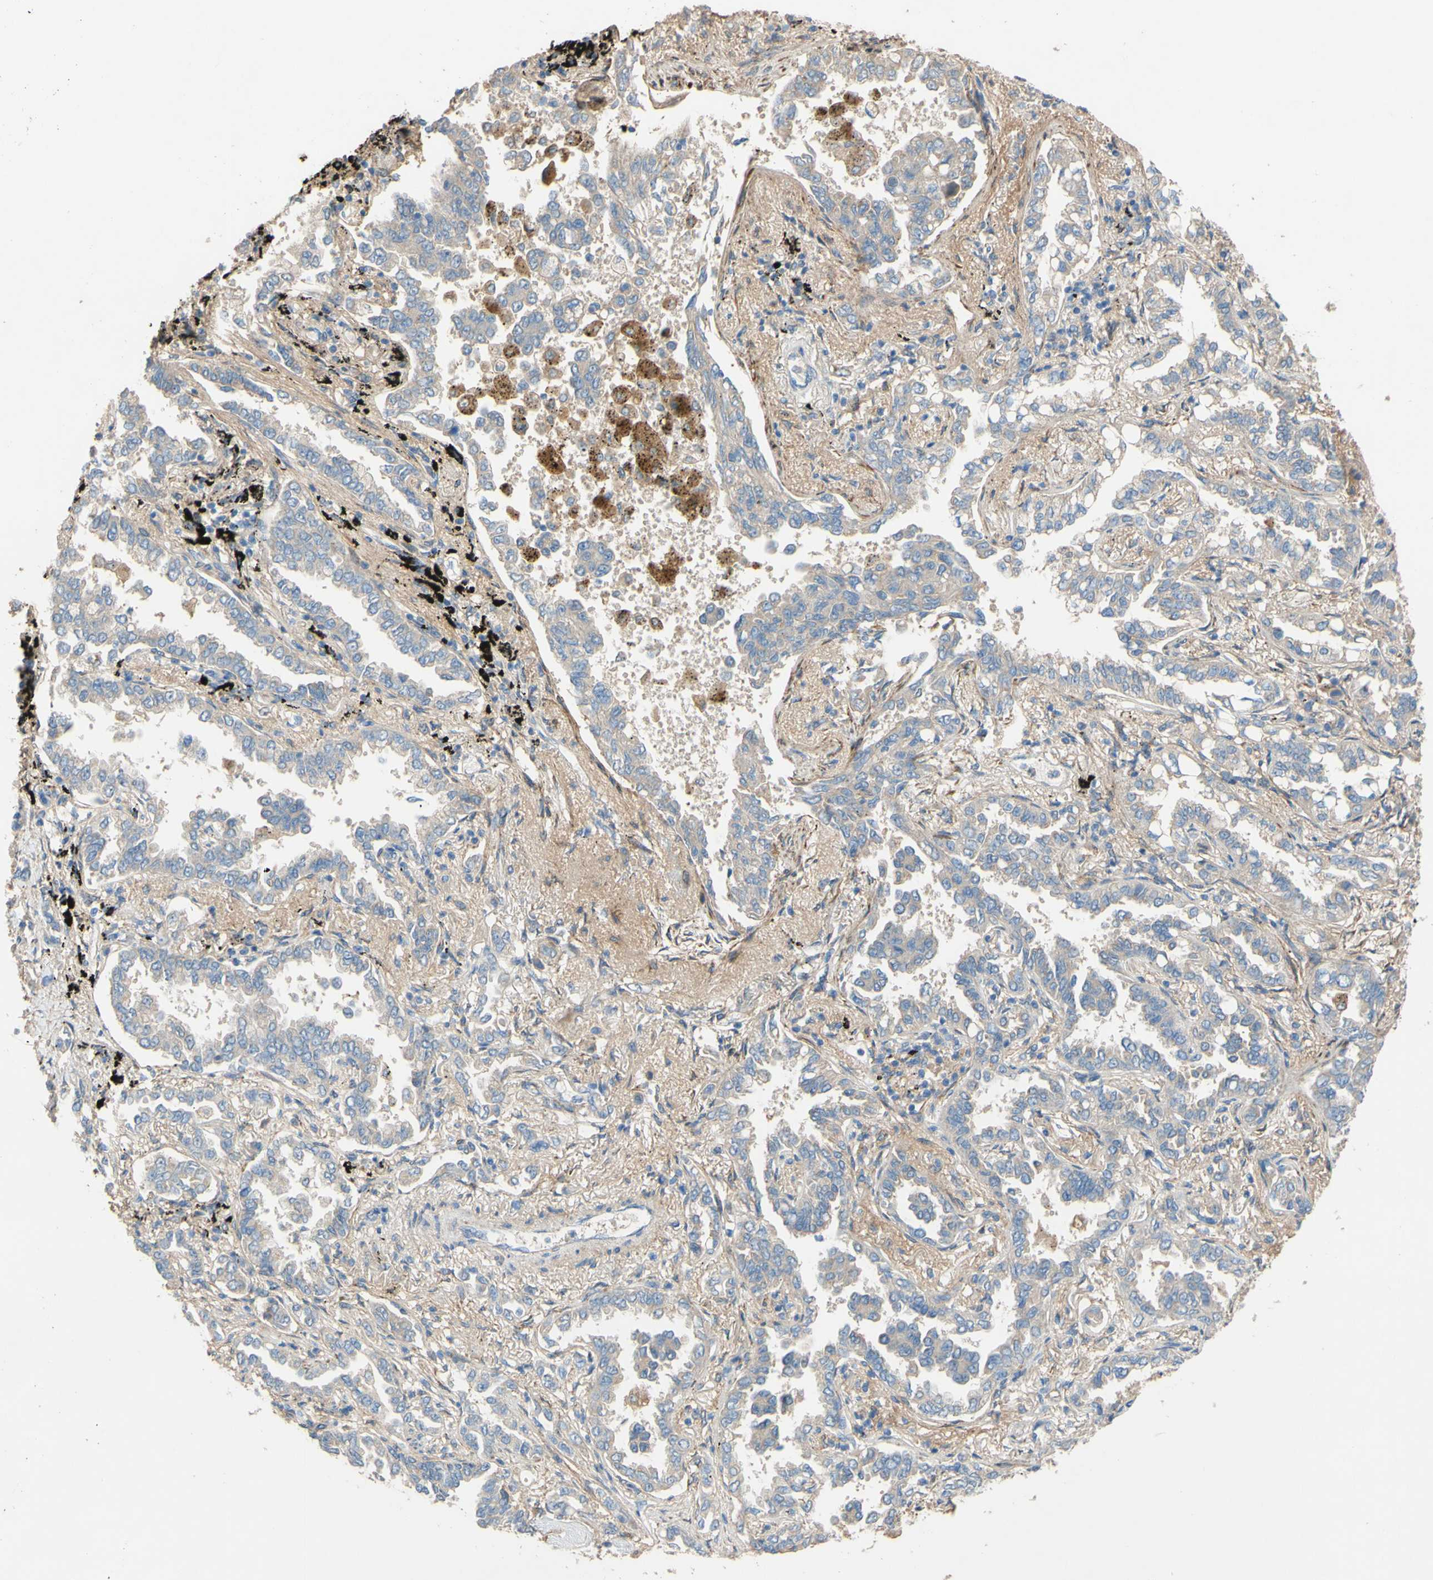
{"staining": {"intensity": "negative", "quantity": "none", "location": "none"}, "tissue": "lung cancer", "cell_type": "Tumor cells", "image_type": "cancer", "snomed": [{"axis": "morphology", "description": "Normal tissue, NOS"}, {"axis": "morphology", "description": "Adenocarcinoma, NOS"}, {"axis": "topography", "description": "Lung"}], "caption": "IHC micrograph of human lung adenocarcinoma stained for a protein (brown), which shows no expression in tumor cells. (Brightfield microscopy of DAB immunohistochemistry (IHC) at high magnification).", "gene": "DKK3", "patient": {"sex": "male", "age": 59}}